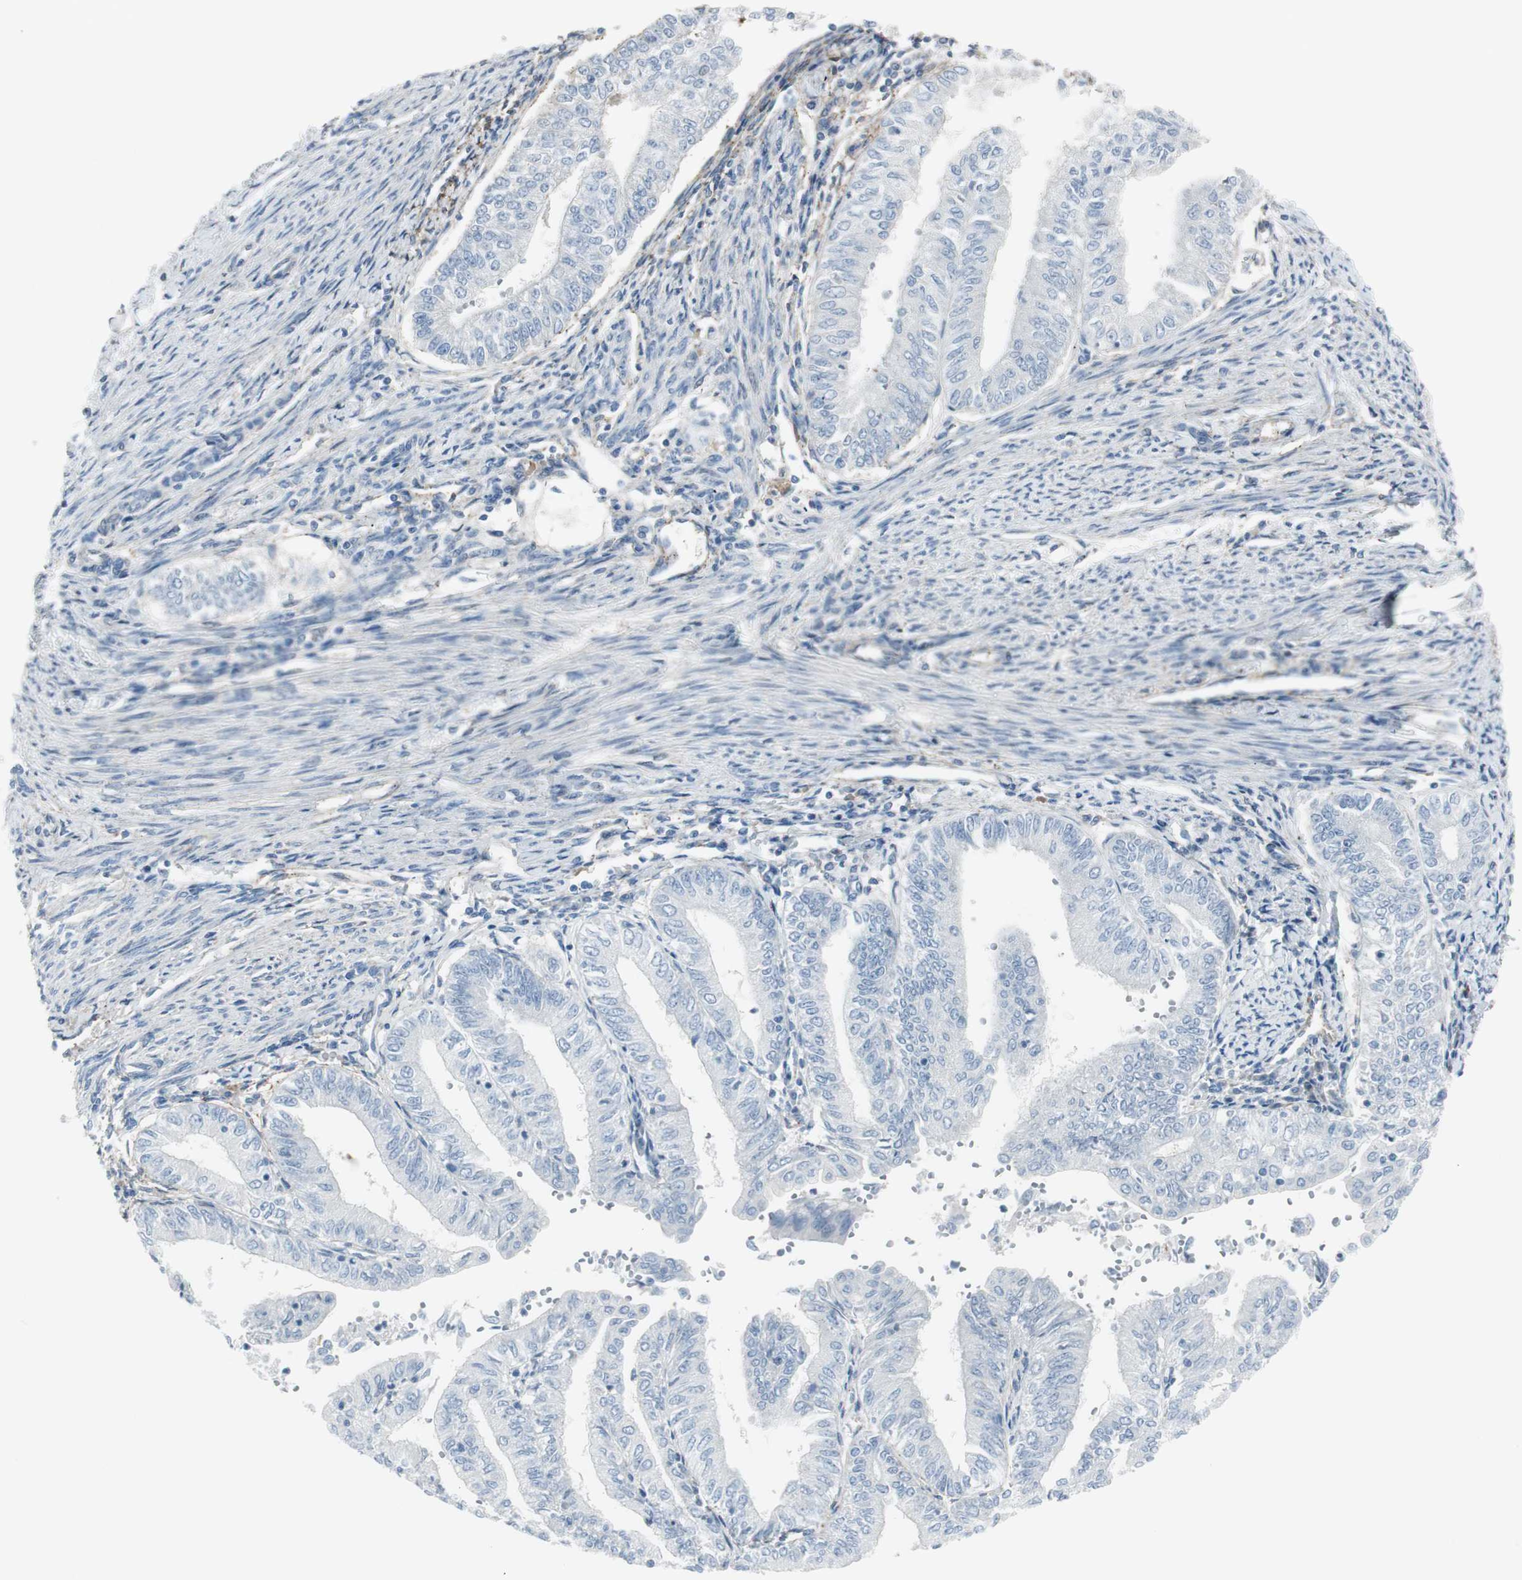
{"staining": {"intensity": "negative", "quantity": "none", "location": "none"}, "tissue": "endometrial cancer", "cell_type": "Tumor cells", "image_type": "cancer", "snomed": [{"axis": "morphology", "description": "Adenocarcinoma, NOS"}, {"axis": "topography", "description": "Endometrium"}], "caption": "Immunohistochemistry of endometrial cancer displays no positivity in tumor cells. (DAB immunohistochemistry (IHC), high magnification).", "gene": "CACNA2D1", "patient": {"sex": "female", "age": 66}}